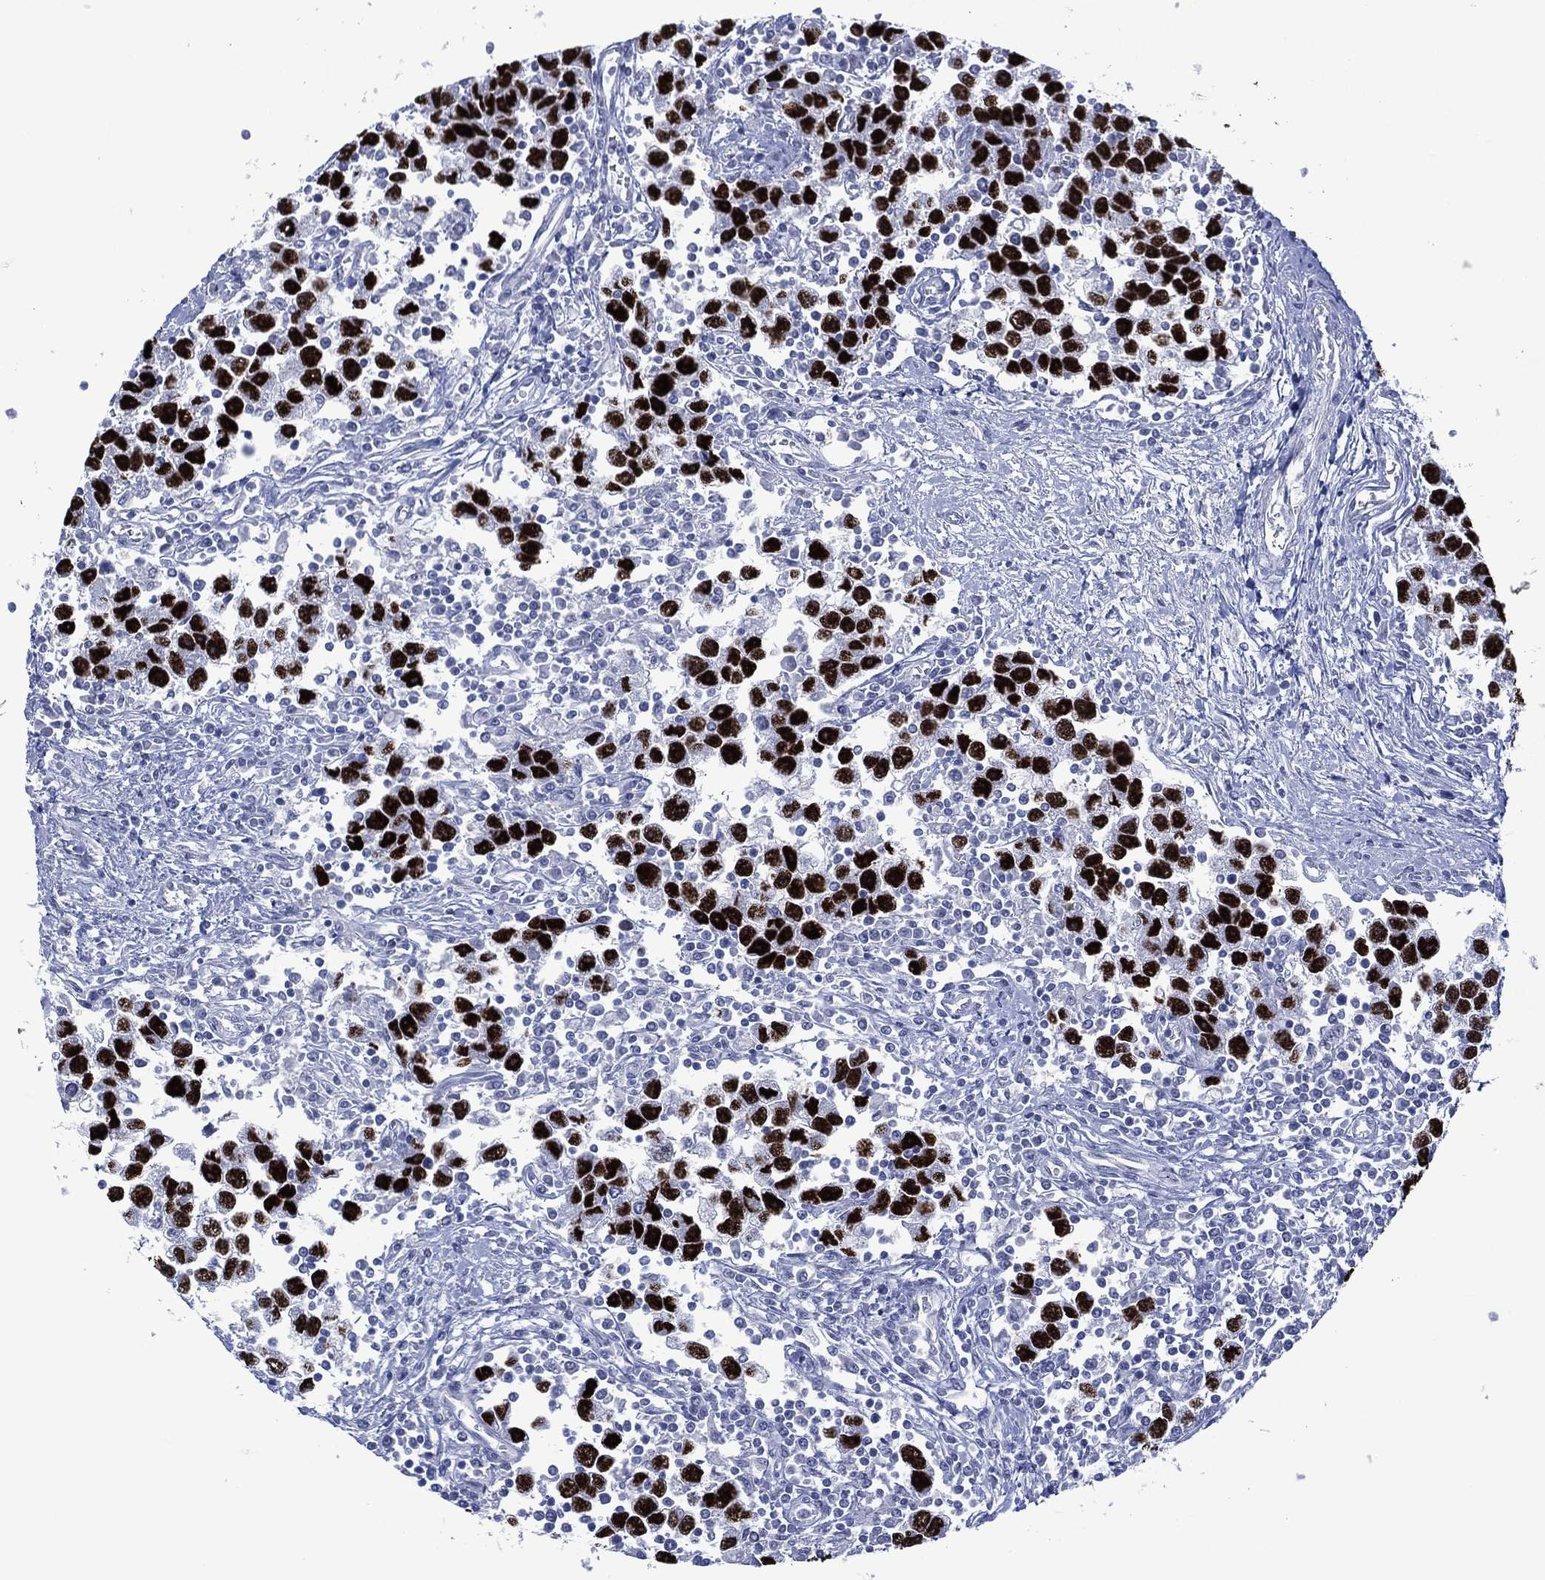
{"staining": {"intensity": "strong", "quantity": "25%-75%", "location": "nuclear"}, "tissue": "testis cancer", "cell_type": "Tumor cells", "image_type": "cancer", "snomed": [{"axis": "morphology", "description": "Seminoma, NOS"}, {"axis": "topography", "description": "Testis"}], "caption": "Immunohistochemical staining of testis cancer reveals high levels of strong nuclear protein staining in approximately 25%-75% of tumor cells.", "gene": "UTF1", "patient": {"sex": "male", "age": 30}}